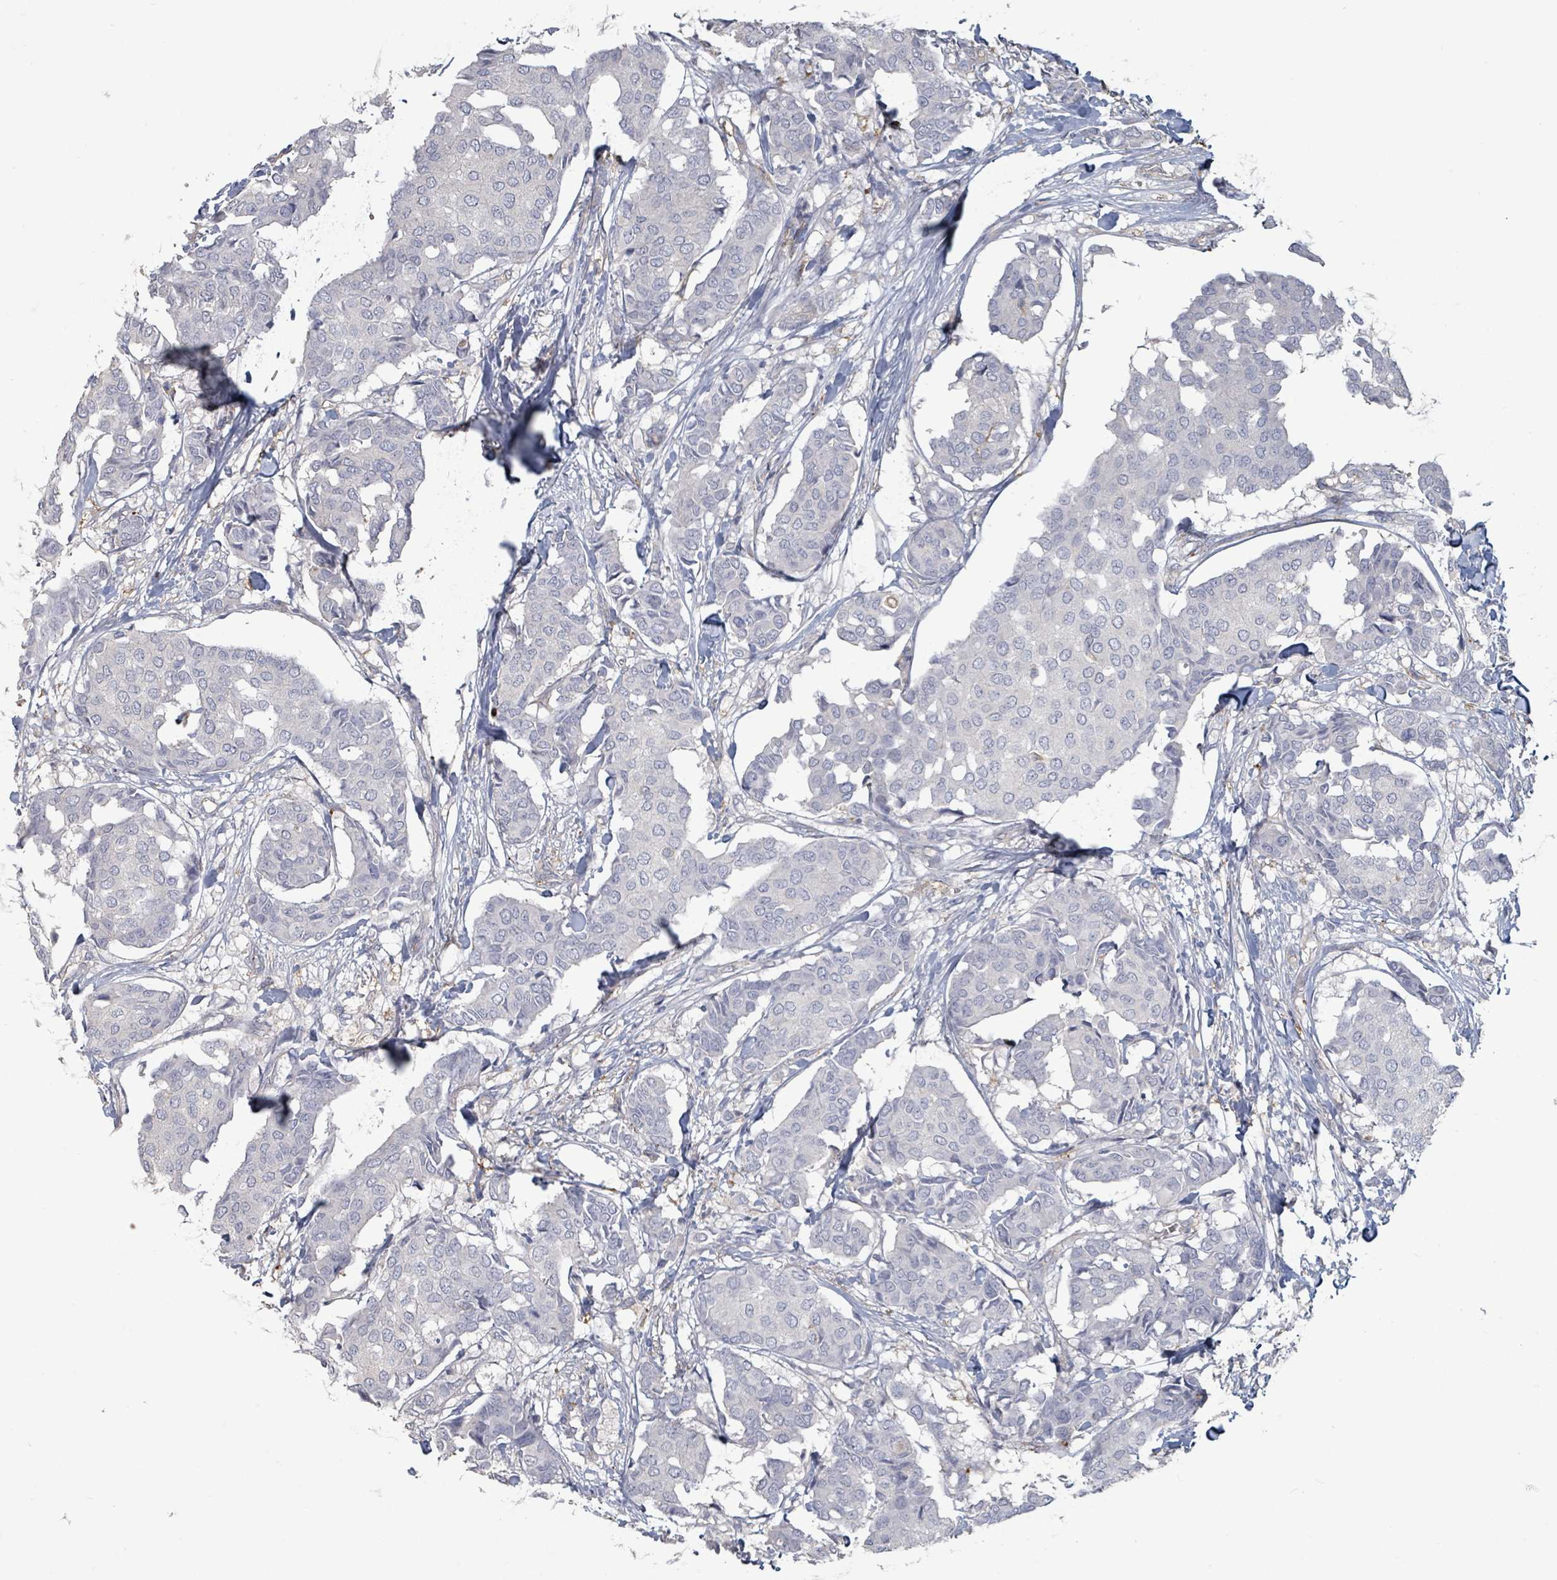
{"staining": {"intensity": "negative", "quantity": "none", "location": "none"}, "tissue": "breast cancer", "cell_type": "Tumor cells", "image_type": "cancer", "snomed": [{"axis": "morphology", "description": "Duct carcinoma"}, {"axis": "topography", "description": "Breast"}], "caption": "Breast cancer was stained to show a protein in brown. There is no significant positivity in tumor cells. Brightfield microscopy of IHC stained with DAB (3,3'-diaminobenzidine) (brown) and hematoxylin (blue), captured at high magnification.", "gene": "PLAUR", "patient": {"sex": "female", "age": 75}}